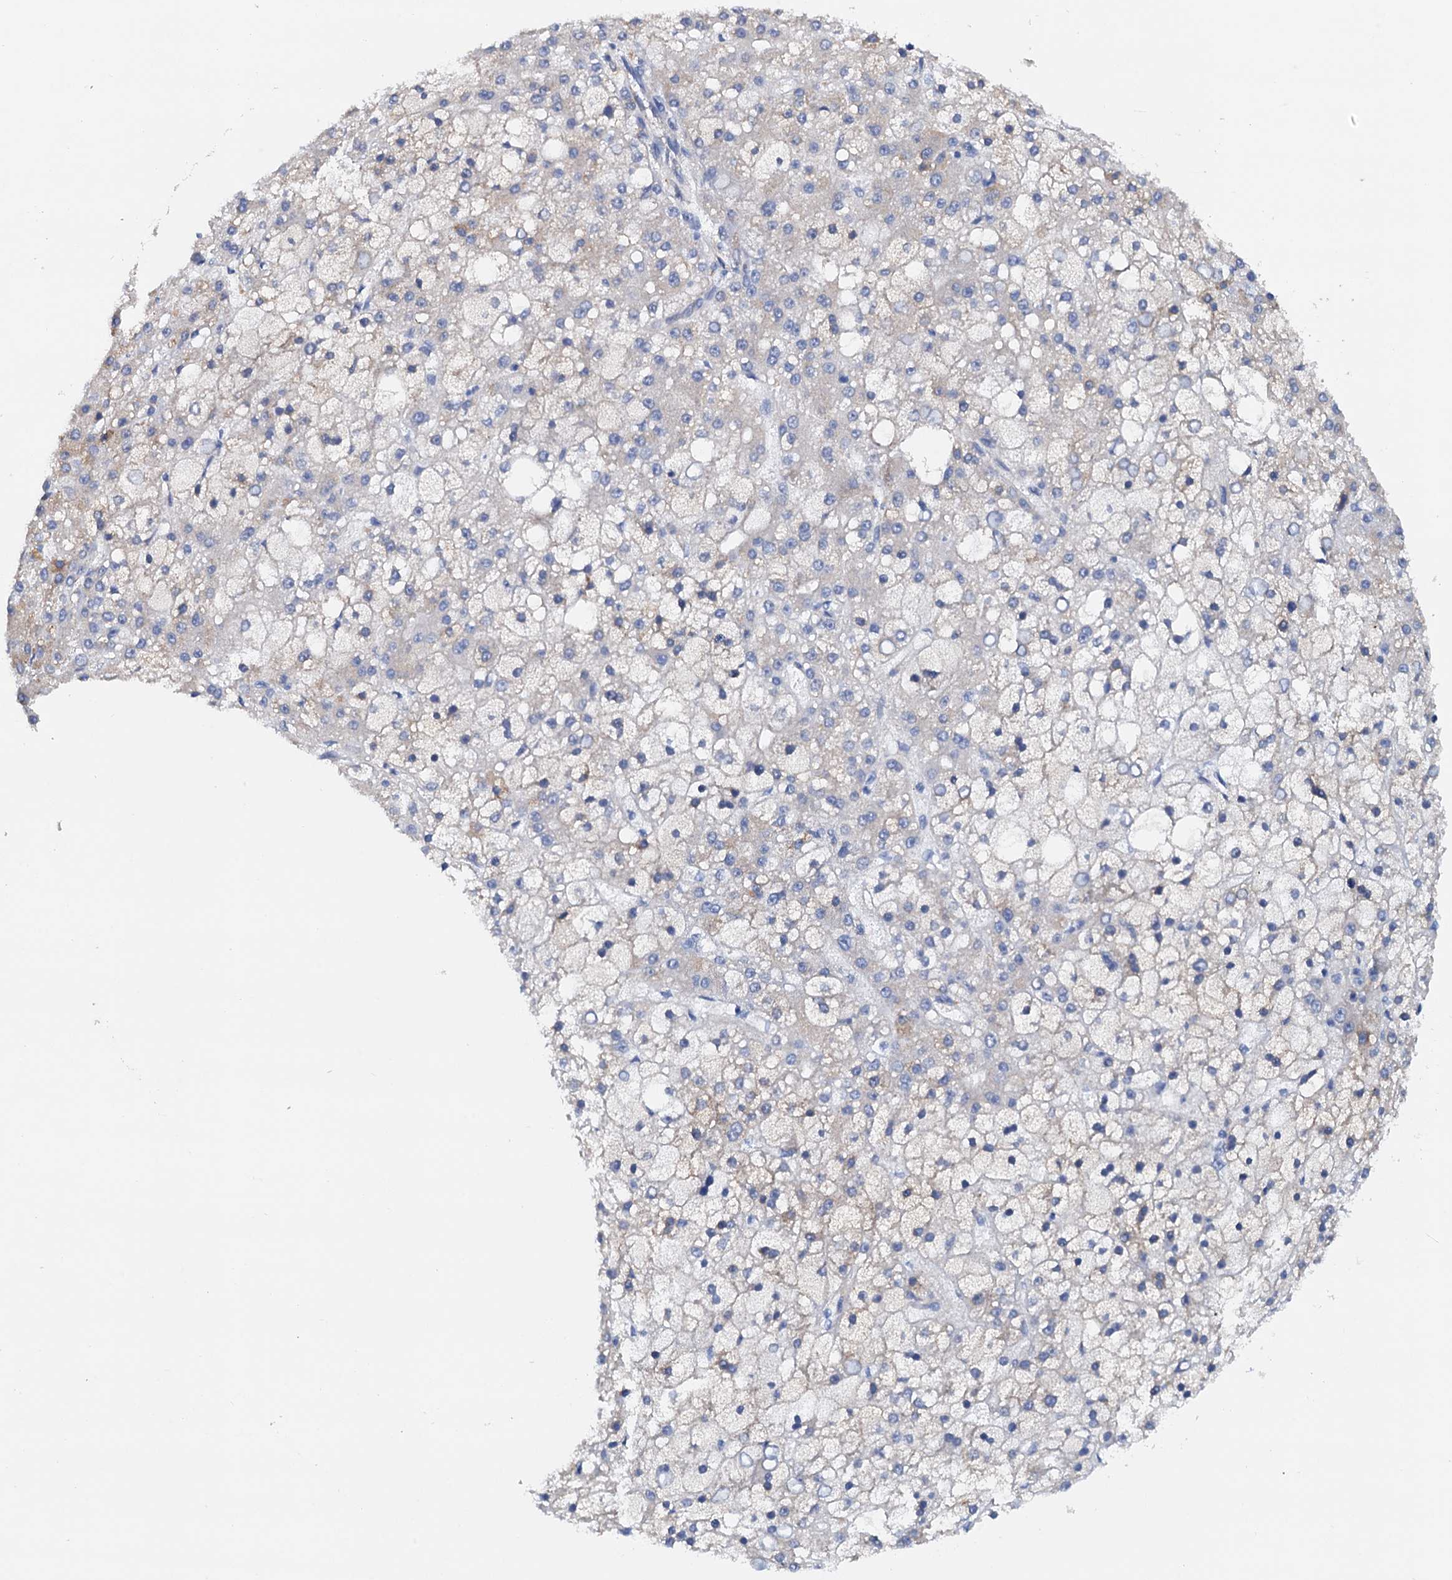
{"staining": {"intensity": "negative", "quantity": "none", "location": "none"}, "tissue": "liver cancer", "cell_type": "Tumor cells", "image_type": "cancer", "snomed": [{"axis": "morphology", "description": "Carcinoma, Hepatocellular, NOS"}, {"axis": "topography", "description": "Liver"}], "caption": "High magnification brightfield microscopy of liver cancer stained with DAB (3,3'-diaminobenzidine) (brown) and counterstained with hematoxylin (blue): tumor cells show no significant expression. (DAB (3,3'-diaminobenzidine) immunohistochemistry, high magnification).", "gene": "RASSF9", "patient": {"sex": "male", "age": 67}}